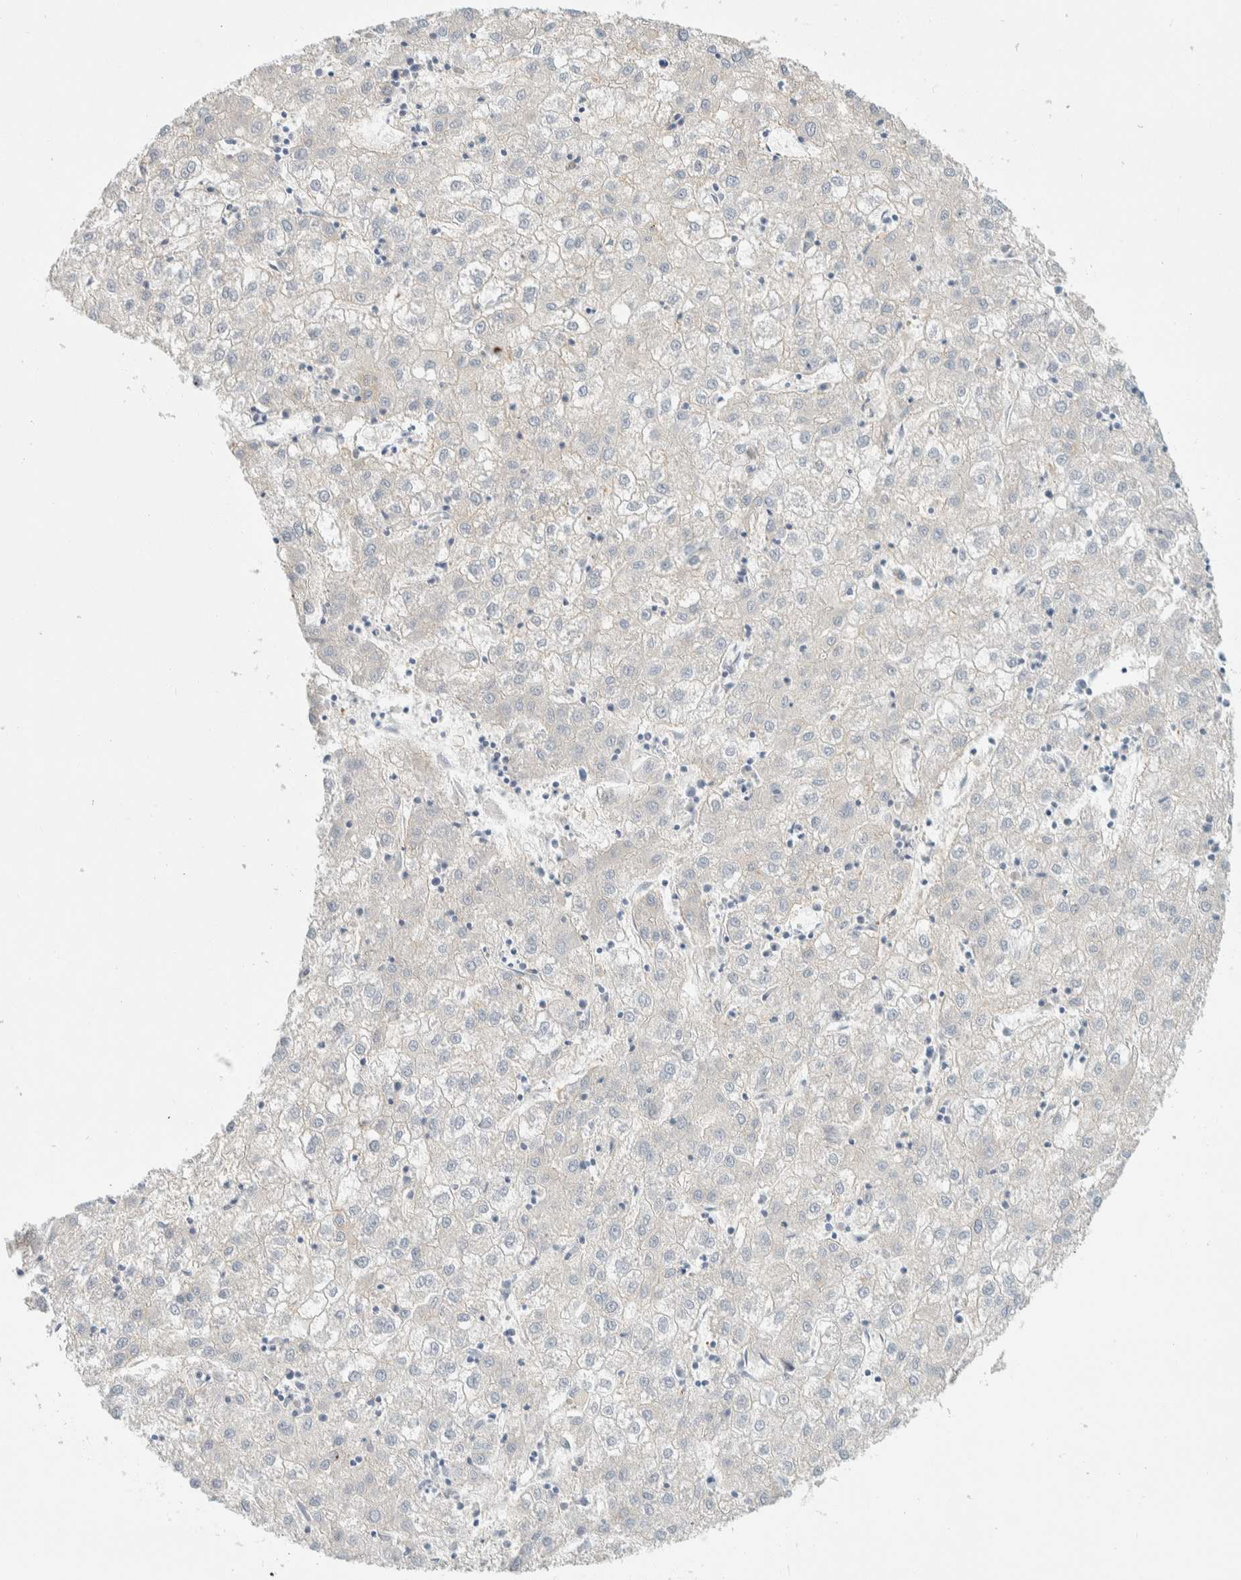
{"staining": {"intensity": "negative", "quantity": "none", "location": "none"}, "tissue": "liver cancer", "cell_type": "Tumor cells", "image_type": "cancer", "snomed": [{"axis": "morphology", "description": "Carcinoma, Hepatocellular, NOS"}, {"axis": "topography", "description": "Liver"}], "caption": "An image of liver hepatocellular carcinoma stained for a protein displays no brown staining in tumor cells. (Immunohistochemistry (ihc), brightfield microscopy, high magnification).", "gene": "TMEM184B", "patient": {"sex": "male", "age": 72}}